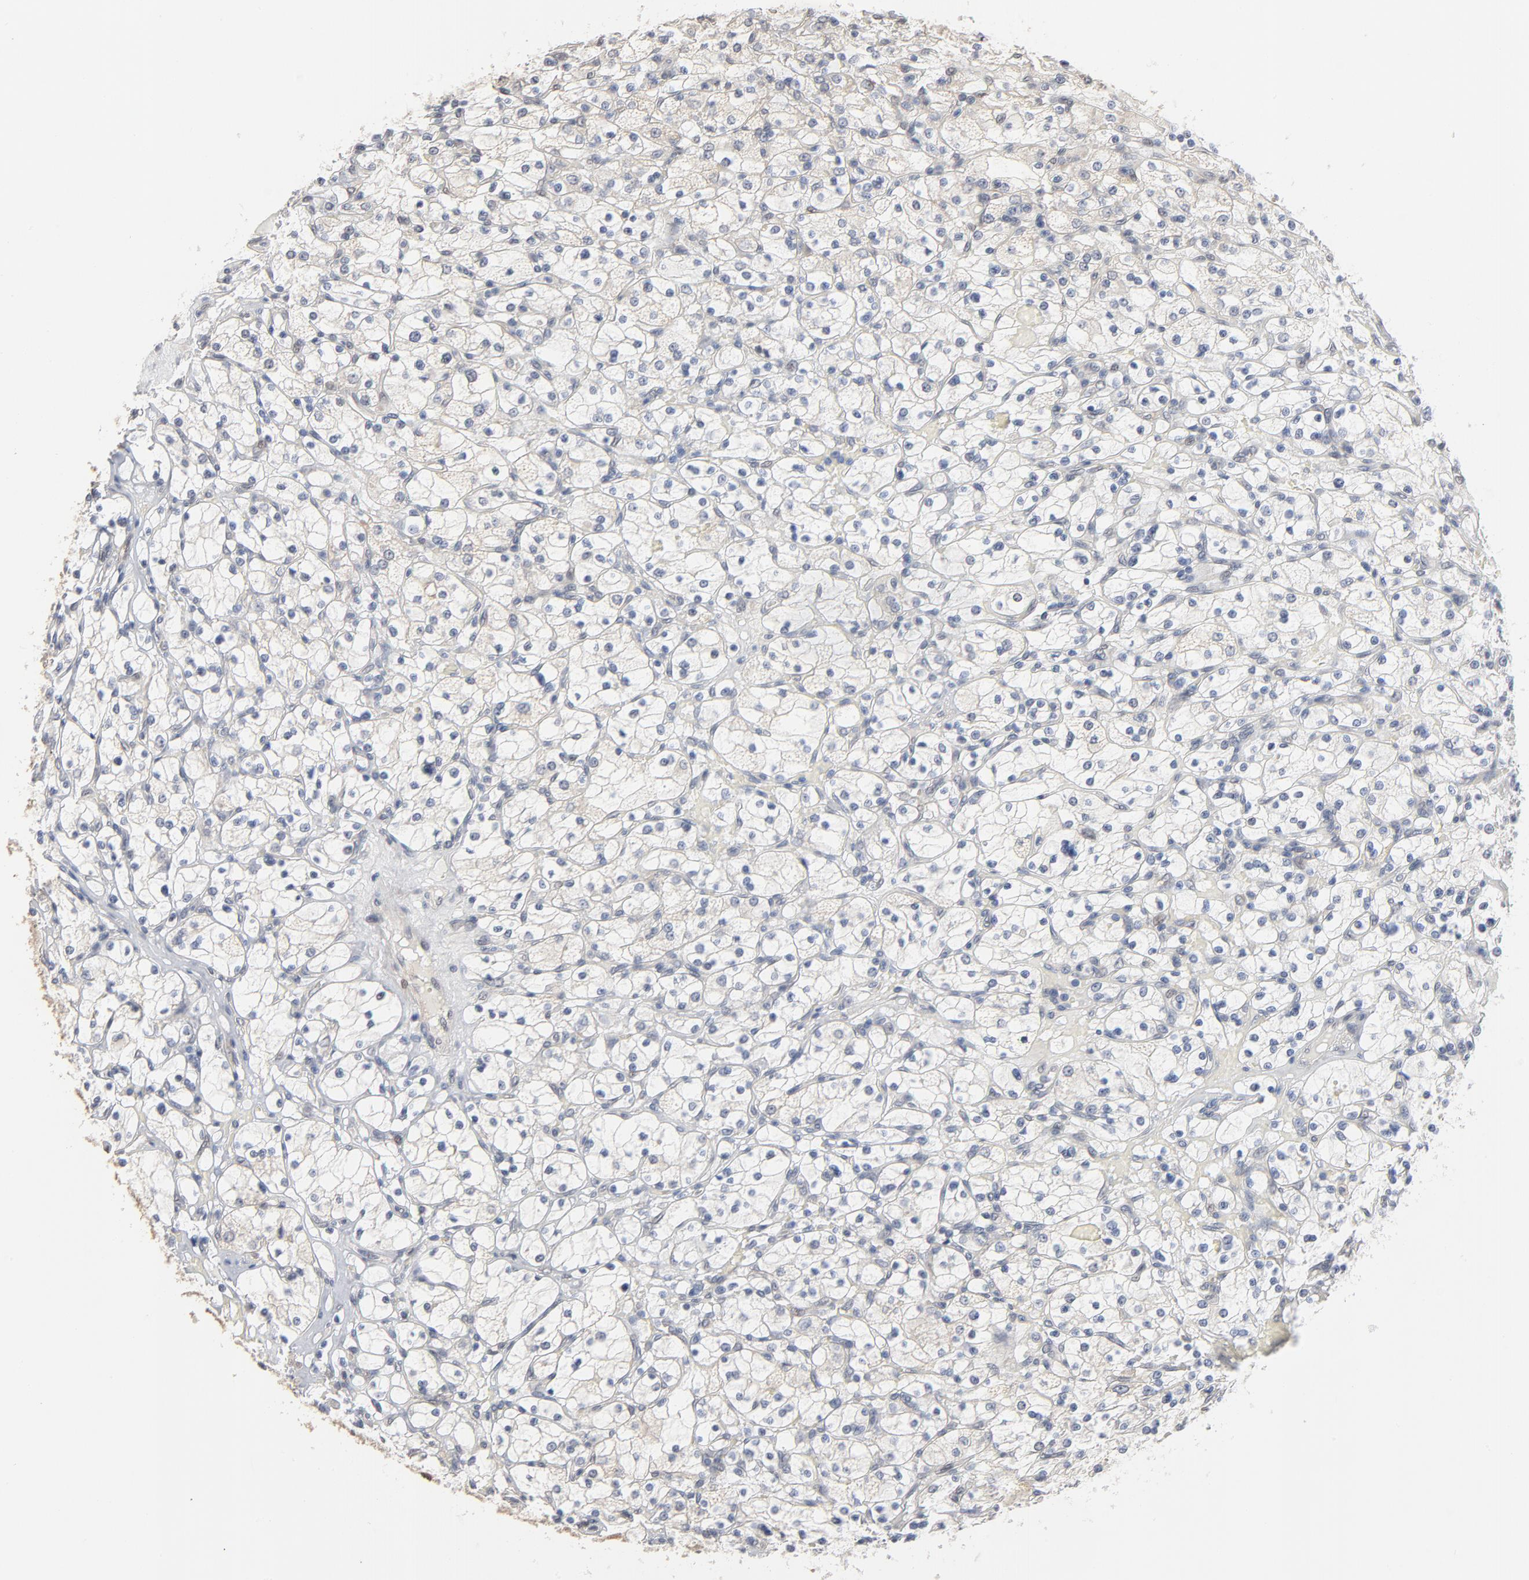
{"staining": {"intensity": "negative", "quantity": "none", "location": "none"}, "tissue": "renal cancer", "cell_type": "Tumor cells", "image_type": "cancer", "snomed": [{"axis": "morphology", "description": "Adenocarcinoma, NOS"}, {"axis": "topography", "description": "Kidney"}], "caption": "Protein analysis of adenocarcinoma (renal) displays no significant positivity in tumor cells.", "gene": "EPCAM", "patient": {"sex": "female", "age": 83}}